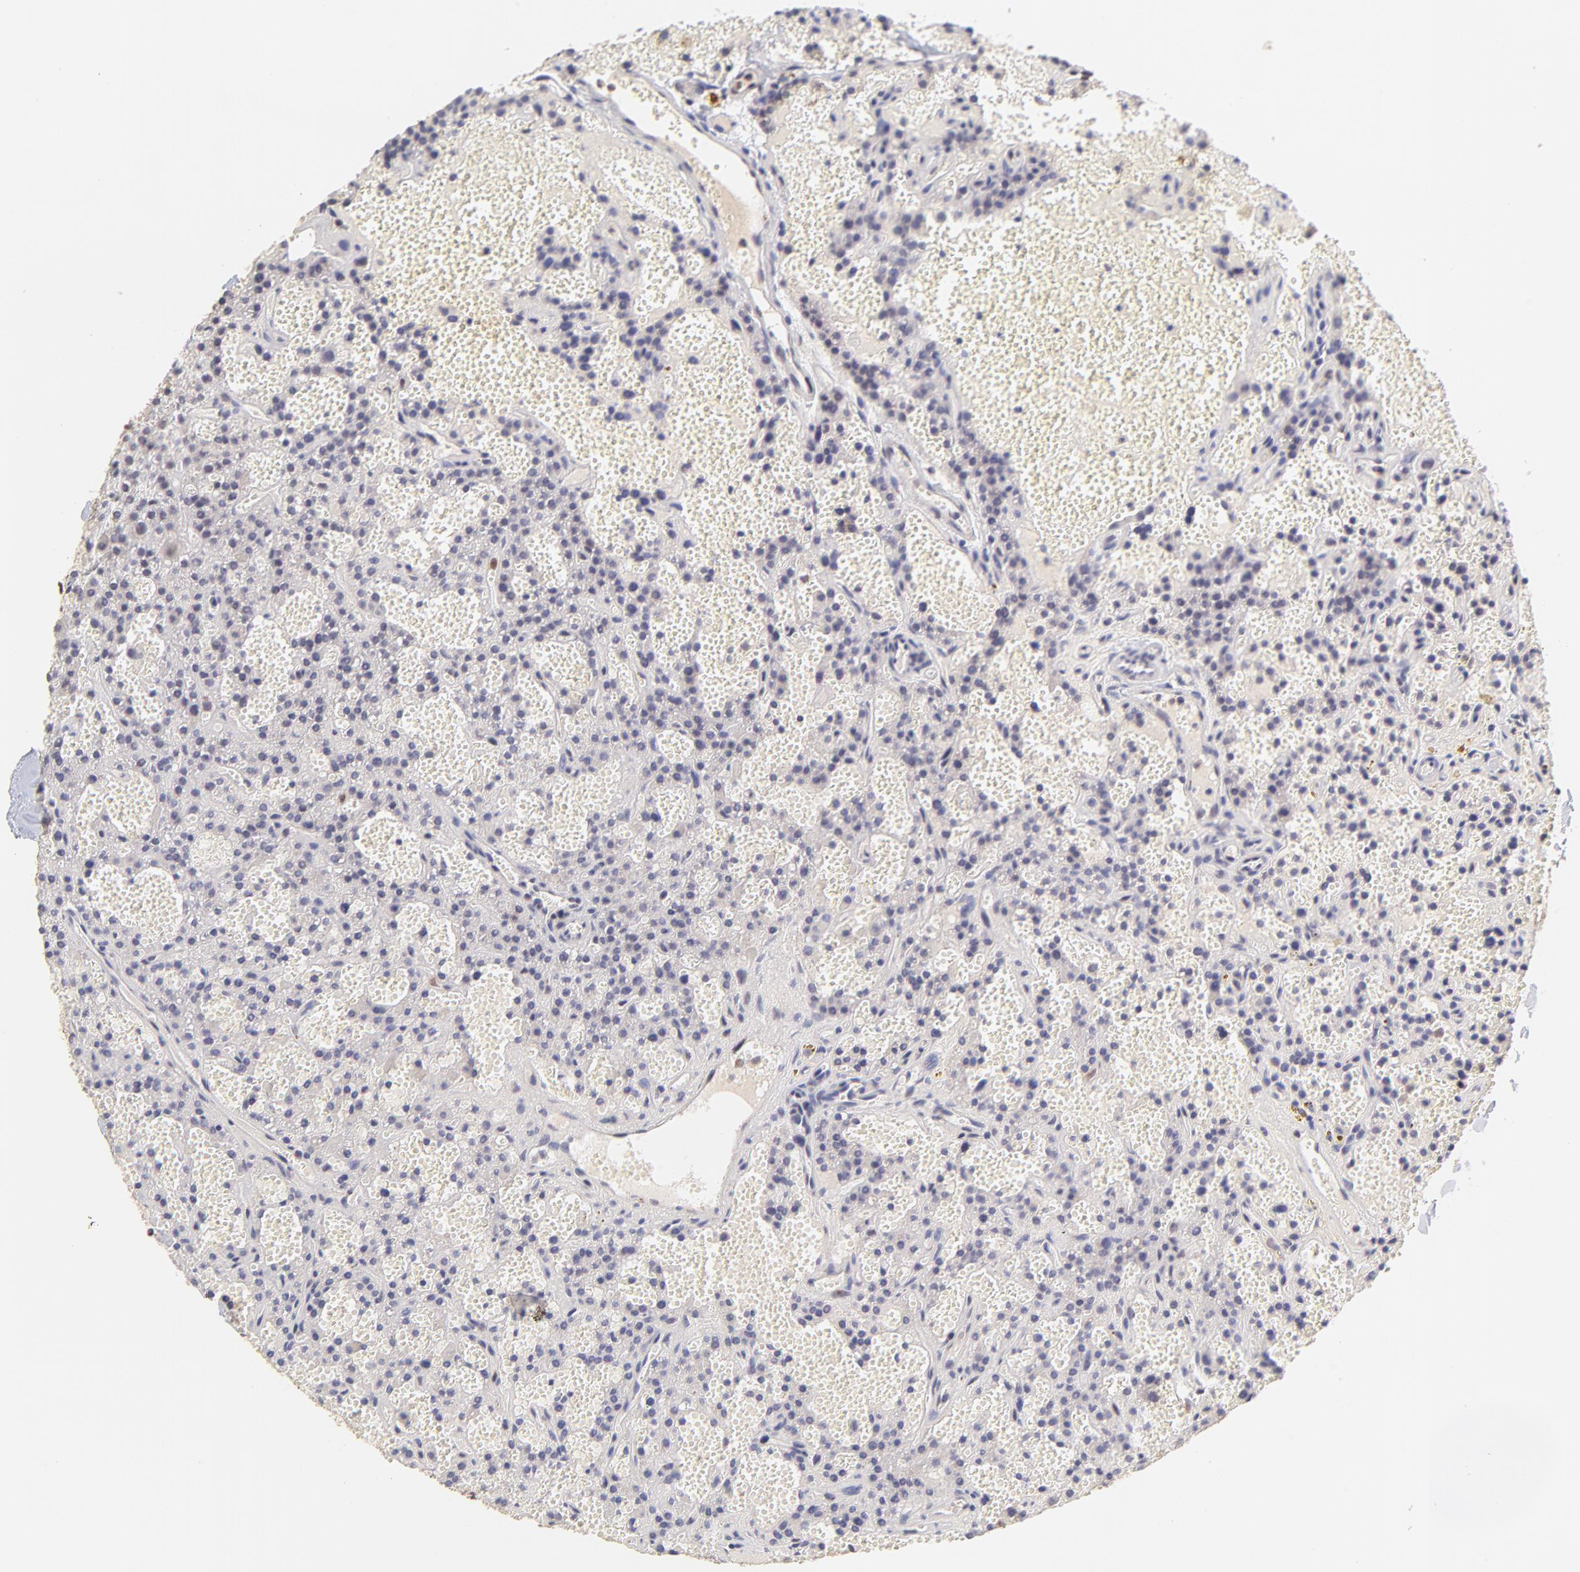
{"staining": {"intensity": "weak", "quantity": ">75%", "location": "nuclear"}, "tissue": "parathyroid gland", "cell_type": "Glandular cells", "image_type": "normal", "snomed": [{"axis": "morphology", "description": "Normal tissue, NOS"}, {"axis": "topography", "description": "Parathyroid gland"}], "caption": "Immunohistochemical staining of benign human parathyroid gland reveals low levels of weak nuclear positivity in approximately >75% of glandular cells. (DAB IHC with brightfield microscopy, high magnification).", "gene": "MED12", "patient": {"sex": "male", "age": 25}}